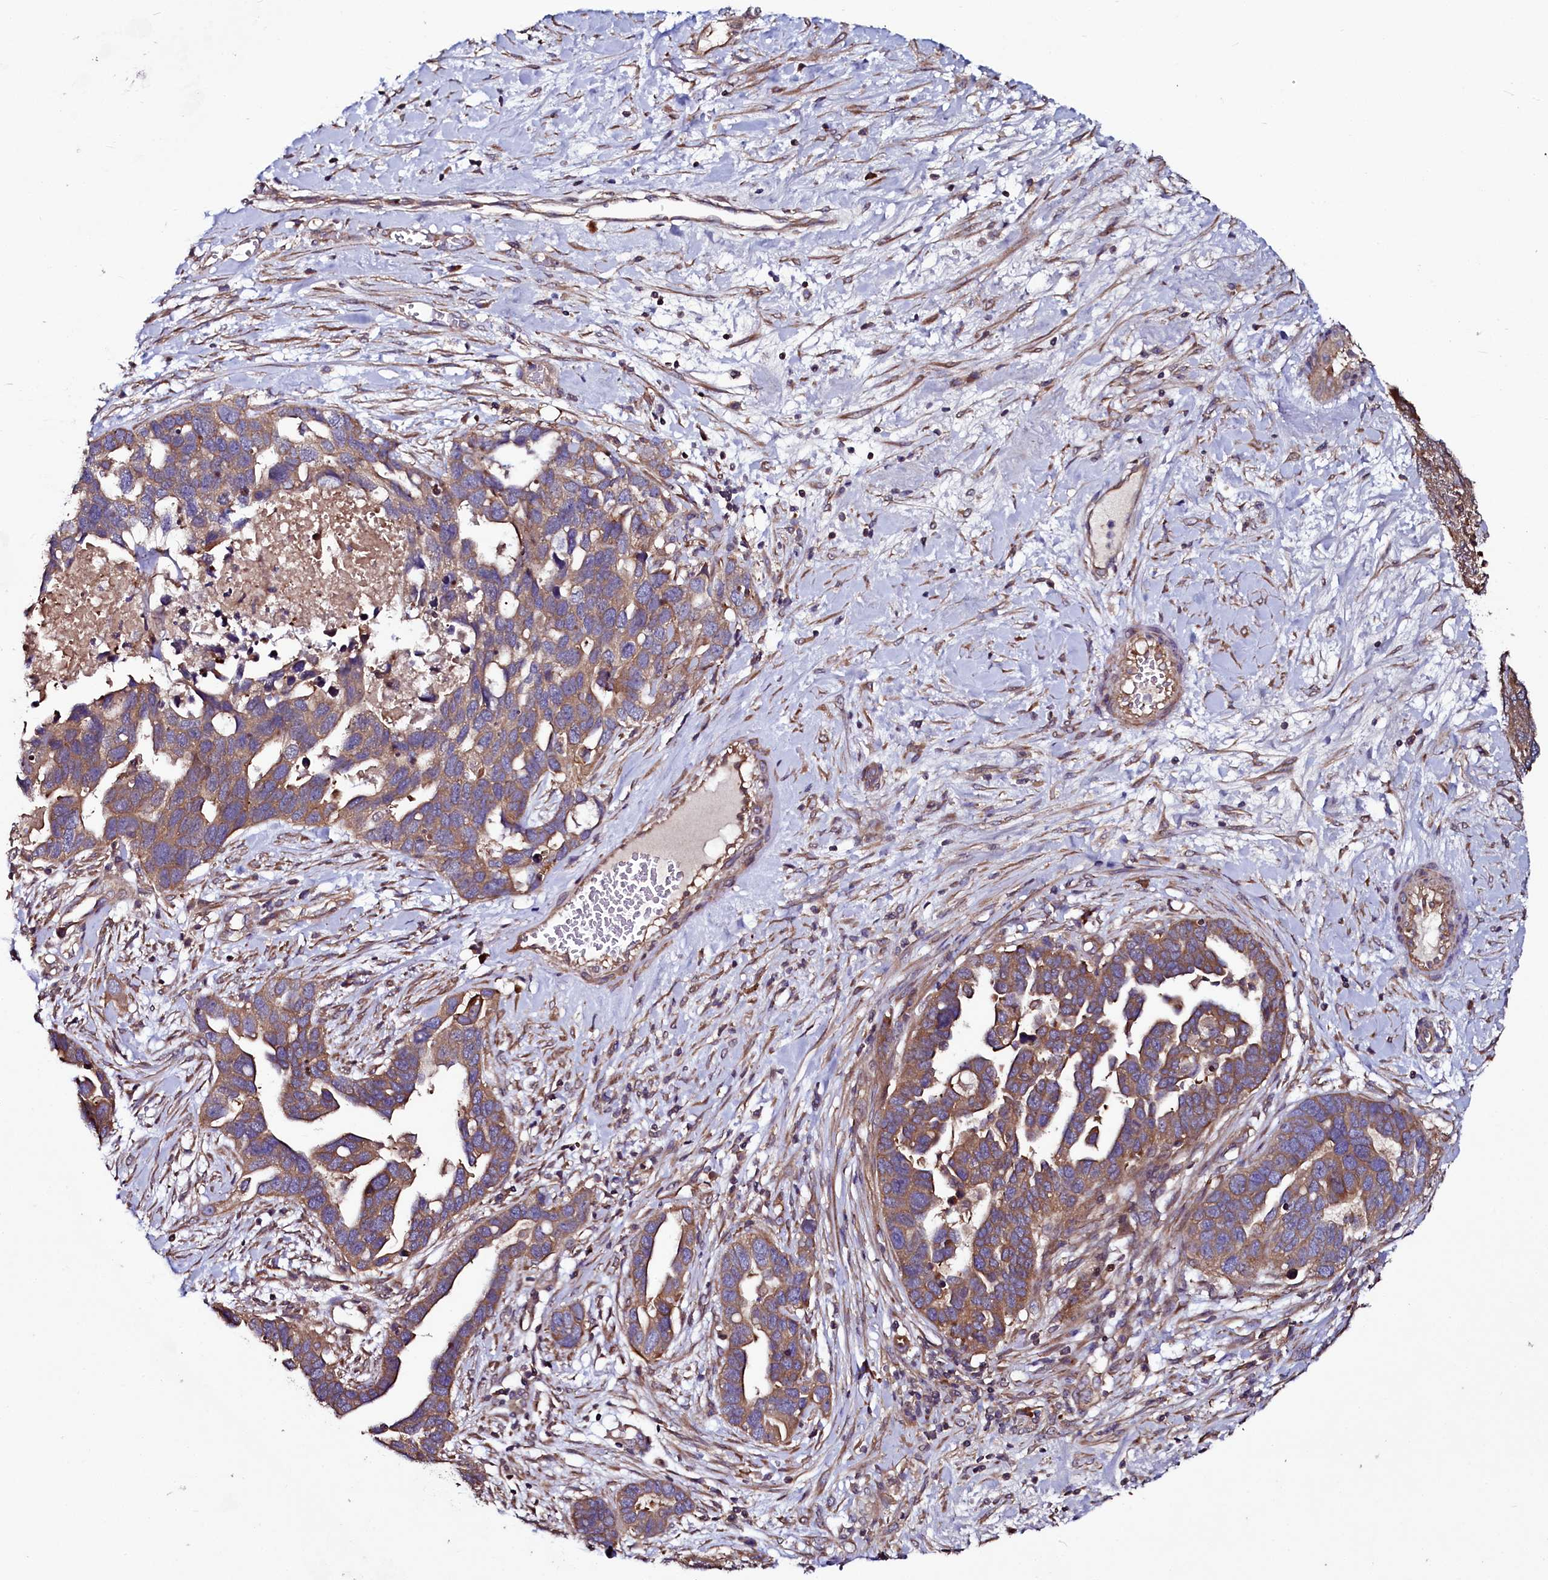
{"staining": {"intensity": "moderate", "quantity": ">75%", "location": "cytoplasmic/membranous"}, "tissue": "ovarian cancer", "cell_type": "Tumor cells", "image_type": "cancer", "snomed": [{"axis": "morphology", "description": "Cystadenocarcinoma, serous, NOS"}, {"axis": "topography", "description": "Ovary"}], "caption": "The immunohistochemical stain shows moderate cytoplasmic/membranous positivity in tumor cells of ovarian cancer (serous cystadenocarcinoma) tissue.", "gene": "USPL1", "patient": {"sex": "female", "age": 54}}